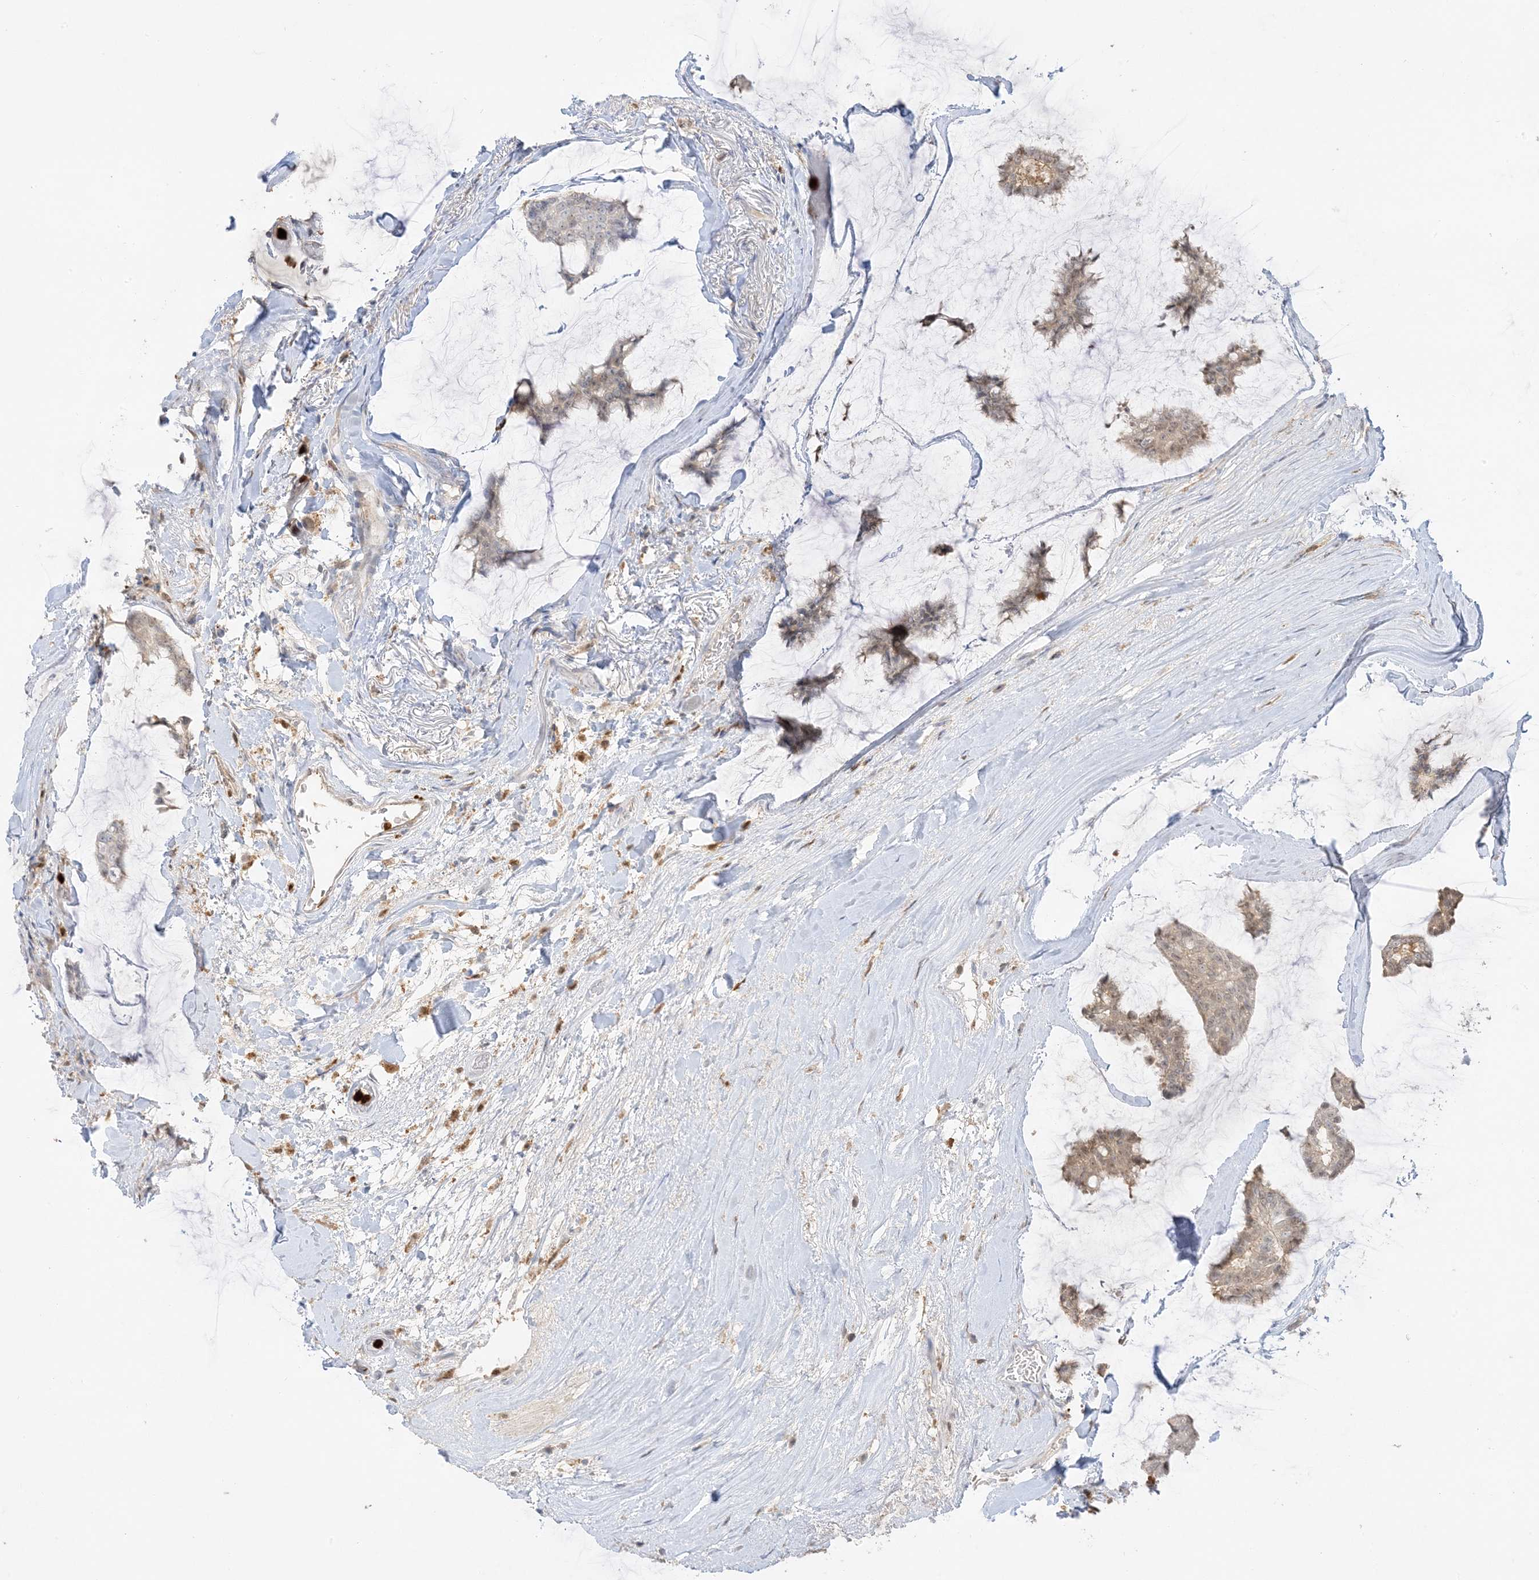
{"staining": {"intensity": "weak", "quantity": "25%-75%", "location": "cytoplasmic/membranous,nuclear"}, "tissue": "breast cancer", "cell_type": "Tumor cells", "image_type": "cancer", "snomed": [{"axis": "morphology", "description": "Duct carcinoma"}, {"axis": "topography", "description": "Breast"}], "caption": "Protein staining exhibits weak cytoplasmic/membranous and nuclear expression in approximately 25%-75% of tumor cells in breast cancer.", "gene": "GCA", "patient": {"sex": "female", "age": 93}}